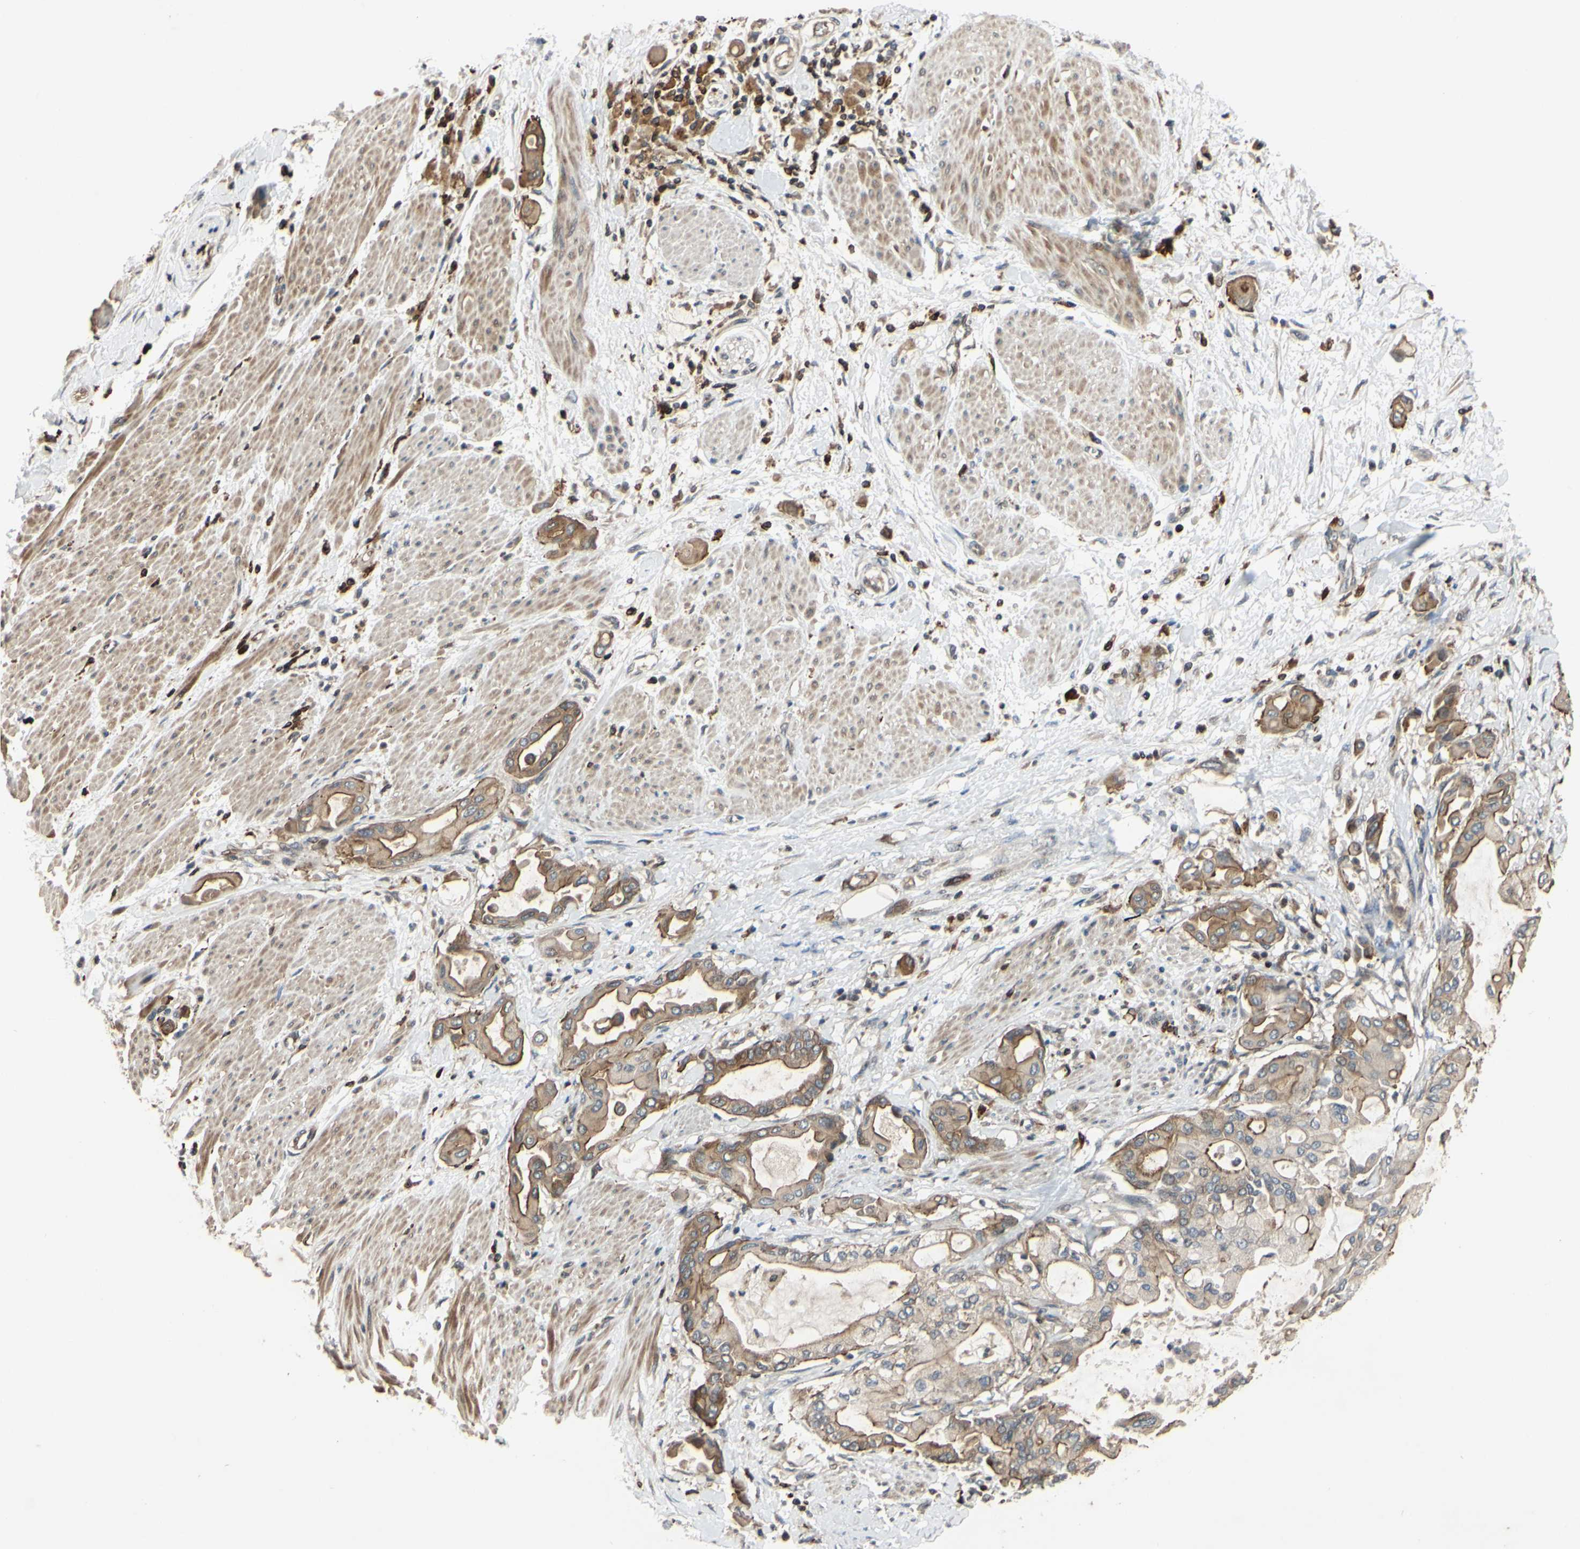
{"staining": {"intensity": "weak", "quantity": ">75%", "location": "cytoplasmic/membranous"}, "tissue": "pancreatic cancer", "cell_type": "Tumor cells", "image_type": "cancer", "snomed": [{"axis": "morphology", "description": "Adenocarcinoma, NOS"}, {"axis": "morphology", "description": "Adenocarcinoma, metastatic, NOS"}, {"axis": "topography", "description": "Lymph node"}, {"axis": "topography", "description": "Pancreas"}, {"axis": "topography", "description": "Duodenum"}], "caption": "This photomicrograph reveals adenocarcinoma (pancreatic) stained with IHC to label a protein in brown. The cytoplasmic/membranous of tumor cells show weak positivity for the protein. Nuclei are counter-stained blue.", "gene": "PLXNA2", "patient": {"sex": "female", "age": 64}}